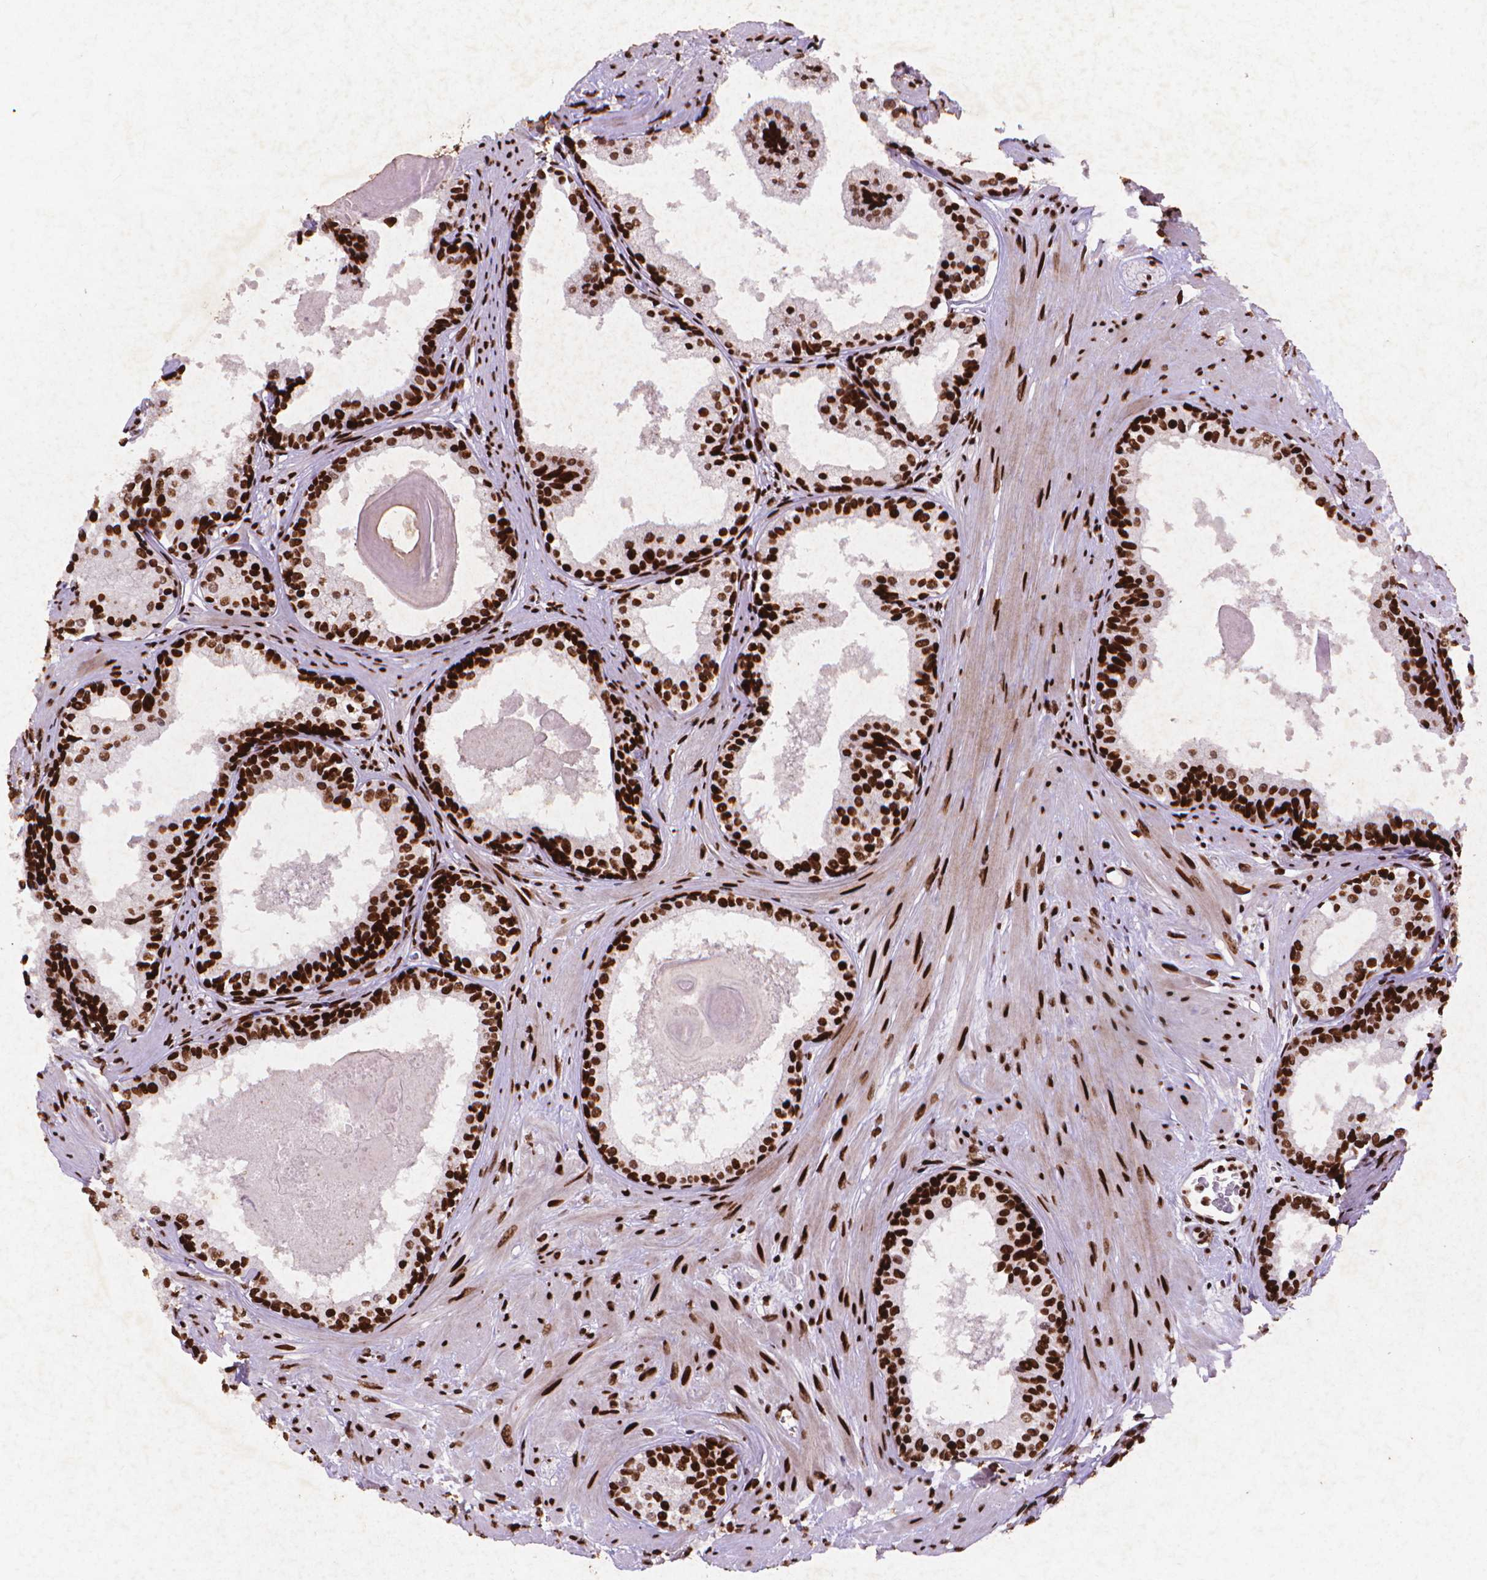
{"staining": {"intensity": "strong", "quantity": ">75%", "location": "nuclear"}, "tissue": "prostate", "cell_type": "Glandular cells", "image_type": "normal", "snomed": [{"axis": "morphology", "description": "Normal tissue, NOS"}, {"axis": "topography", "description": "Prostate"}], "caption": "Unremarkable prostate reveals strong nuclear expression in about >75% of glandular cells, visualized by immunohistochemistry. (Brightfield microscopy of DAB IHC at high magnification).", "gene": "CITED2", "patient": {"sex": "male", "age": 61}}